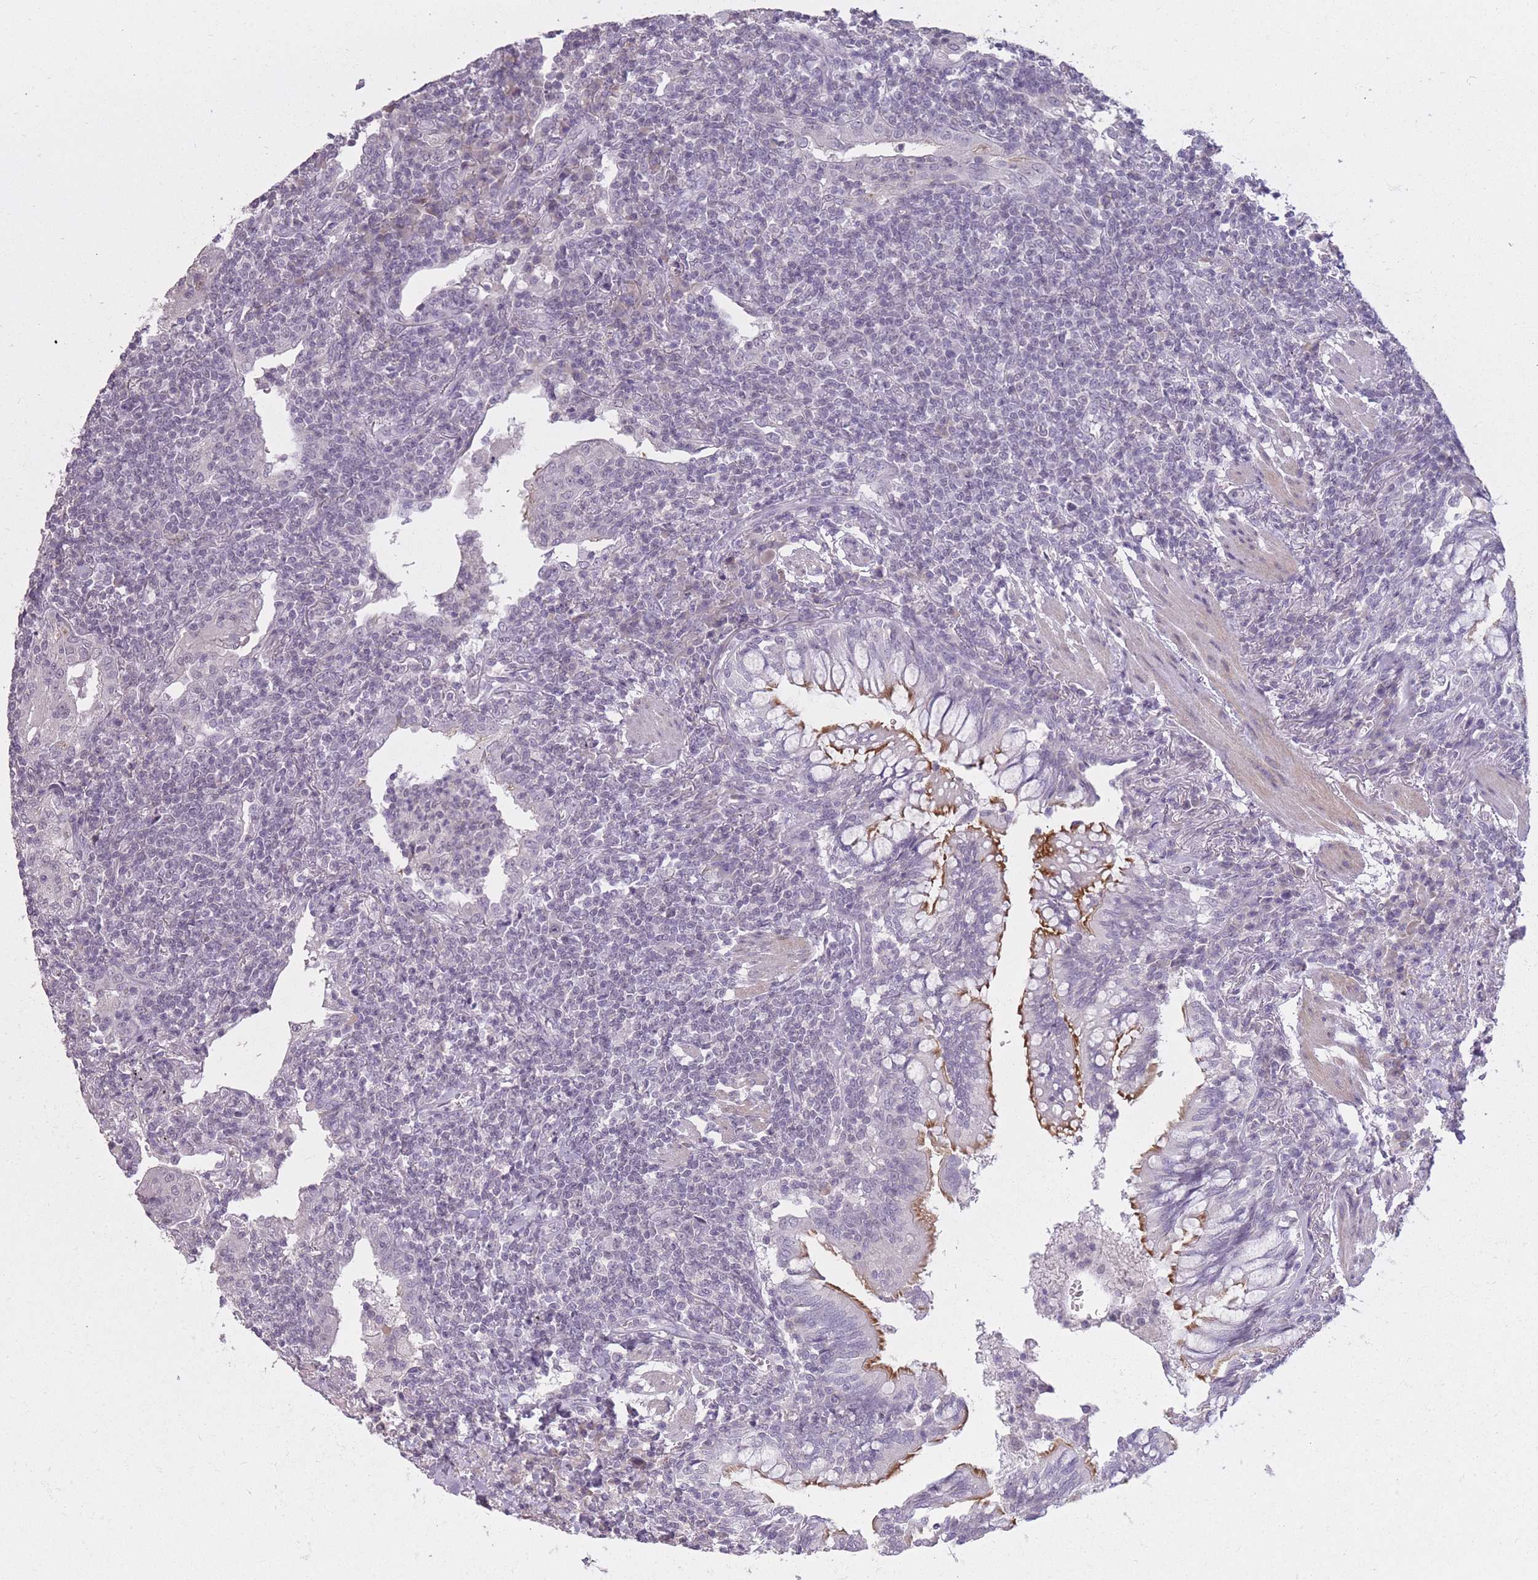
{"staining": {"intensity": "negative", "quantity": "none", "location": "none"}, "tissue": "lymphoma", "cell_type": "Tumor cells", "image_type": "cancer", "snomed": [{"axis": "morphology", "description": "Malignant lymphoma, non-Hodgkin's type, Low grade"}, {"axis": "topography", "description": "Lung"}], "caption": "Tumor cells are negative for protein expression in human lymphoma. (DAB (3,3'-diaminobenzidine) immunohistochemistry visualized using brightfield microscopy, high magnification).", "gene": "ZBTB24", "patient": {"sex": "female", "age": 71}}